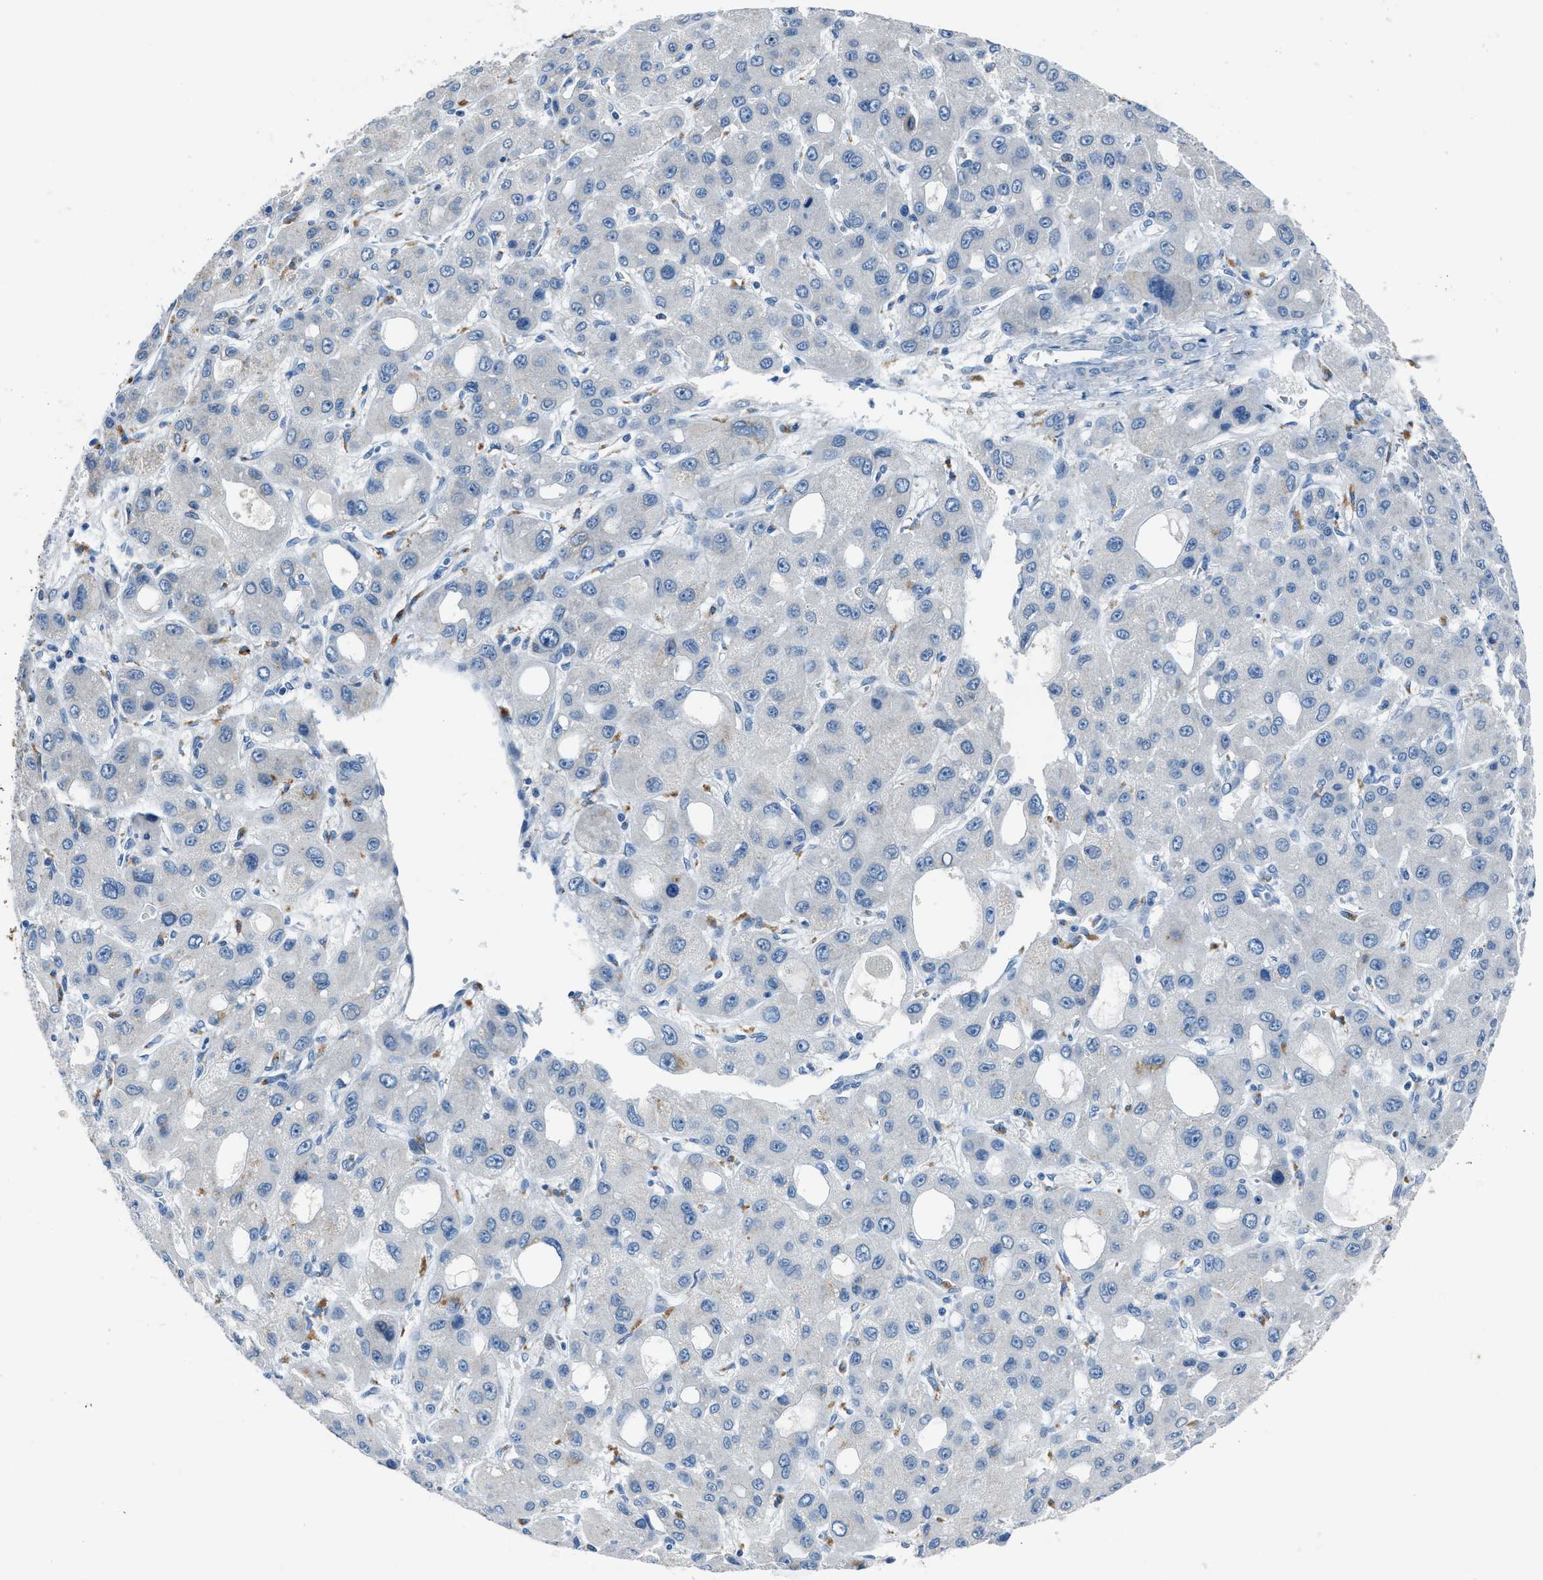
{"staining": {"intensity": "negative", "quantity": "none", "location": "none"}, "tissue": "liver cancer", "cell_type": "Tumor cells", "image_type": "cancer", "snomed": [{"axis": "morphology", "description": "Carcinoma, Hepatocellular, NOS"}, {"axis": "topography", "description": "Liver"}], "caption": "Tumor cells are negative for protein expression in human liver hepatocellular carcinoma. (Stains: DAB immunohistochemistry (IHC) with hematoxylin counter stain, Microscopy: brightfield microscopy at high magnification).", "gene": "ADAM2", "patient": {"sex": "male", "age": 55}}